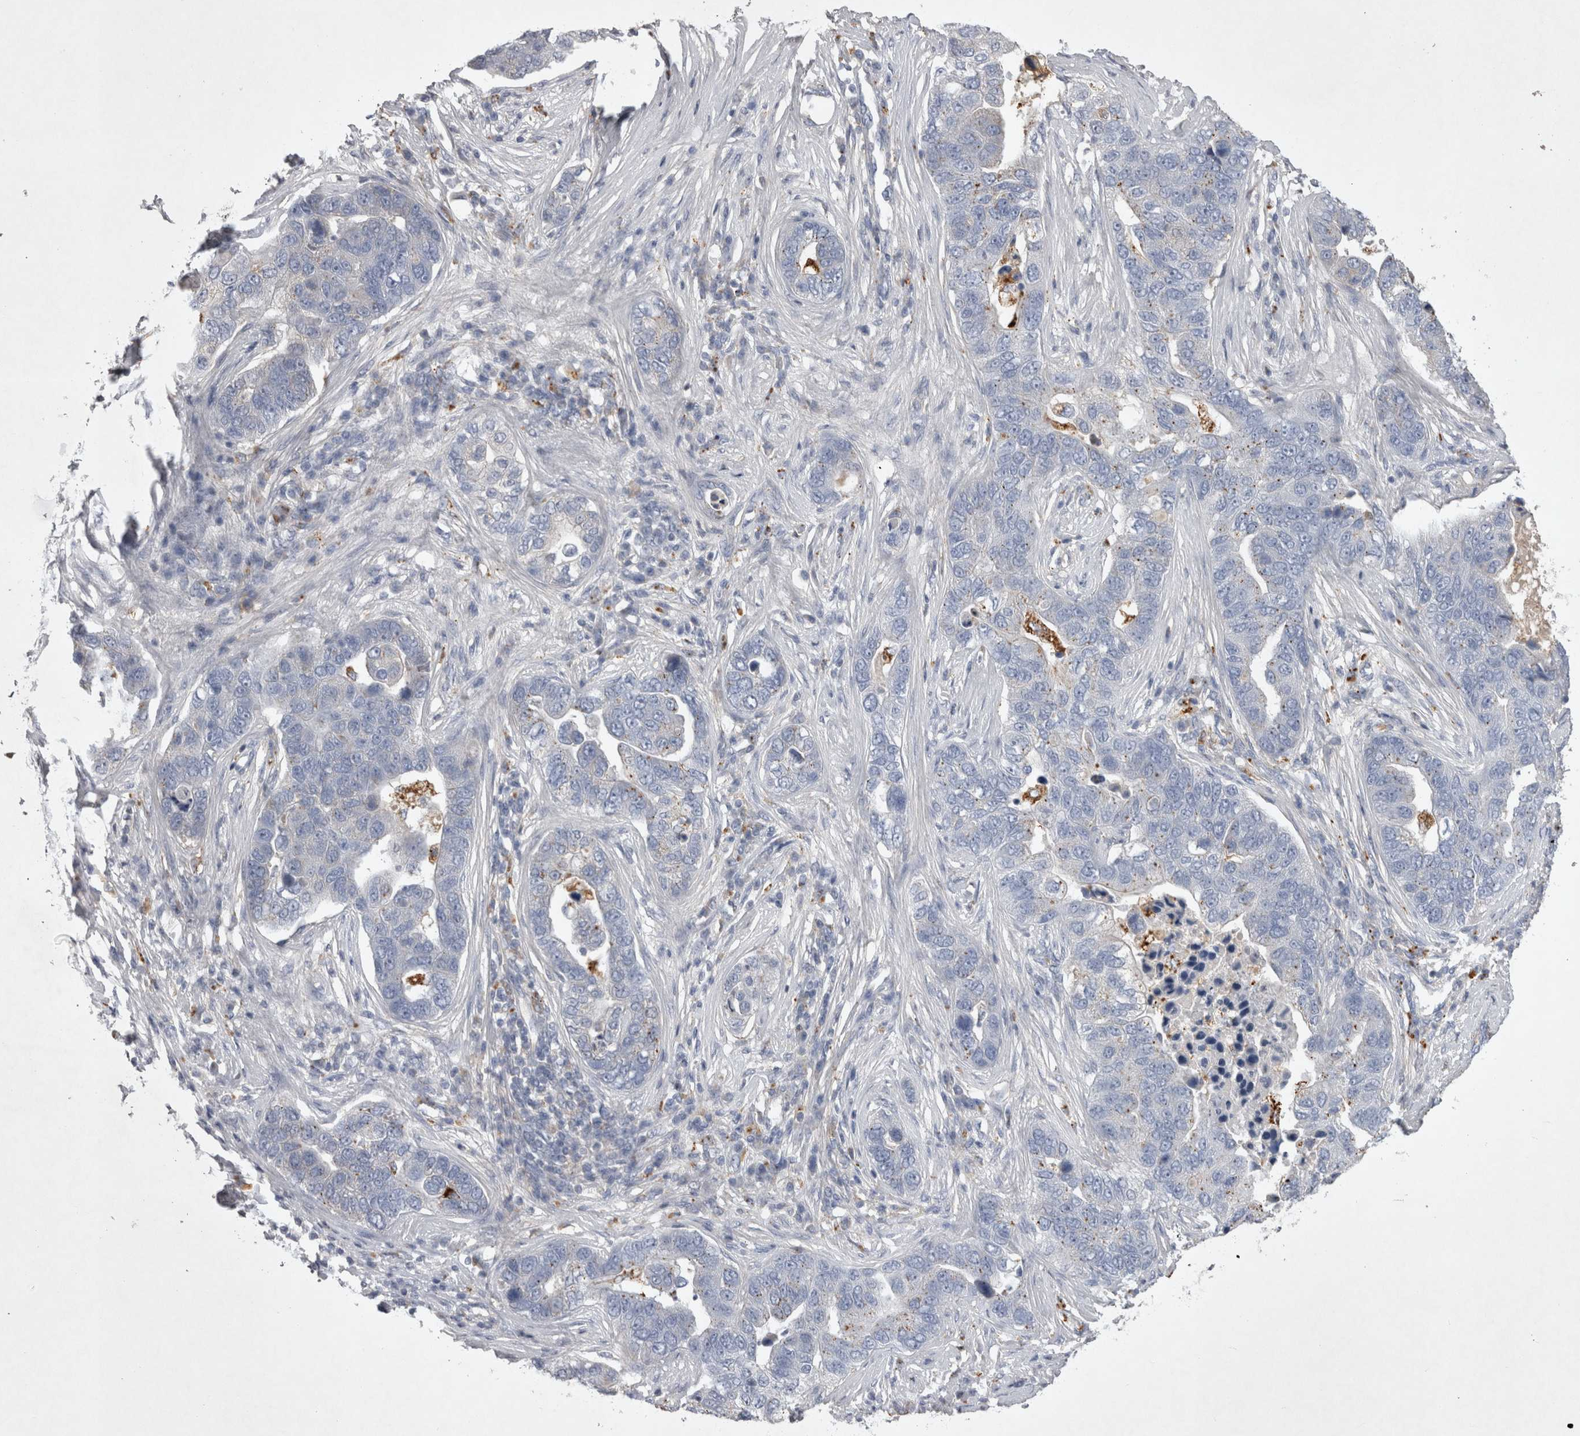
{"staining": {"intensity": "weak", "quantity": "<25%", "location": "cytoplasmic/membranous"}, "tissue": "pancreatic cancer", "cell_type": "Tumor cells", "image_type": "cancer", "snomed": [{"axis": "morphology", "description": "Adenocarcinoma, NOS"}, {"axis": "topography", "description": "Pancreas"}], "caption": "Pancreatic cancer was stained to show a protein in brown. There is no significant expression in tumor cells.", "gene": "STRADB", "patient": {"sex": "female", "age": 61}}